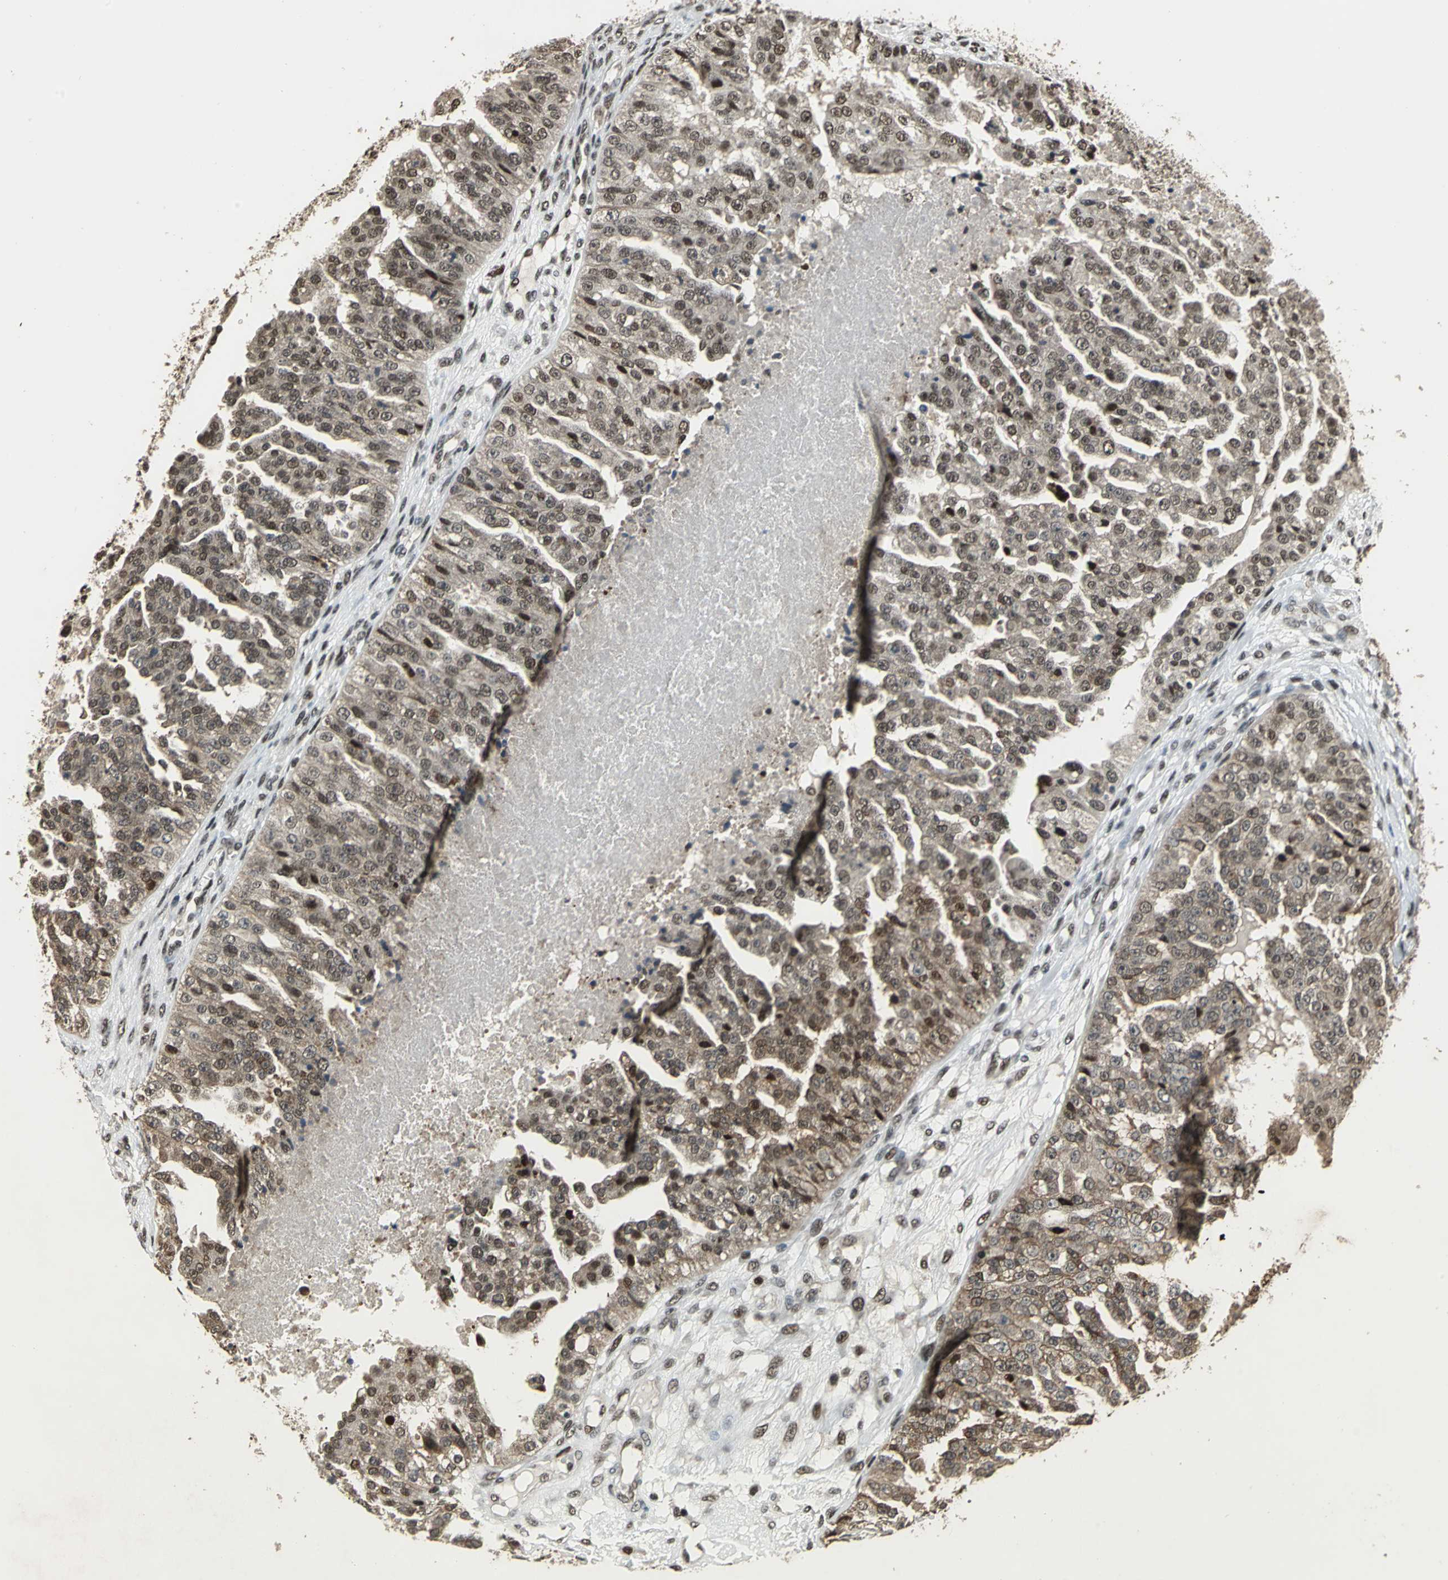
{"staining": {"intensity": "moderate", "quantity": ">75%", "location": "nuclear"}, "tissue": "ovarian cancer", "cell_type": "Tumor cells", "image_type": "cancer", "snomed": [{"axis": "morphology", "description": "Carcinoma, NOS"}, {"axis": "topography", "description": "Soft tissue"}, {"axis": "topography", "description": "Ovary"}], "caption": "Carcinoma (ovarian) stained for a protein (brown) shows moderate nuclear positive positivity in about >75% of tumor cells.", "gene": "MIS18BP1", "patient": {"sex": "female", "age": 54}}